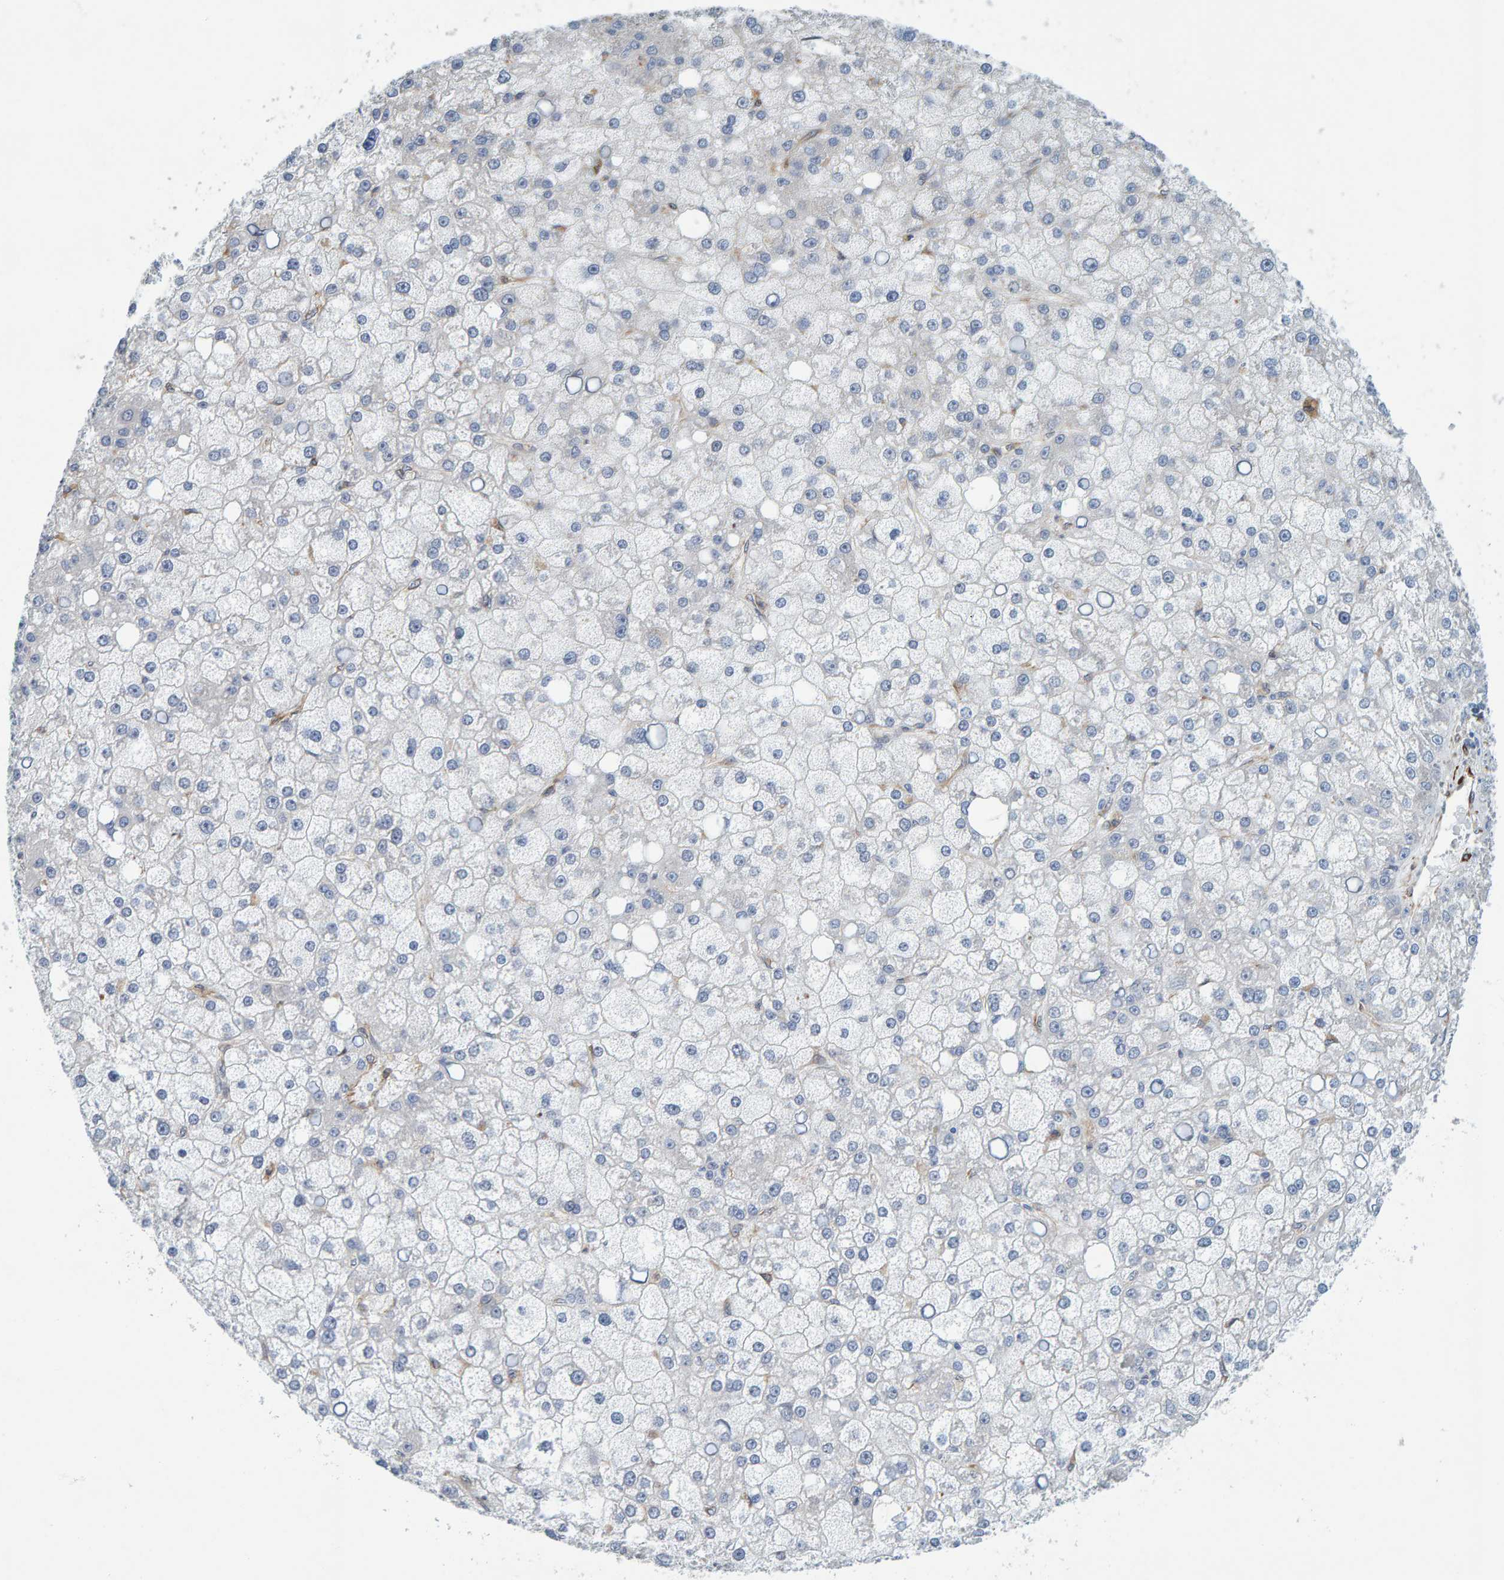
{"staining": {"intensity": "negative", "quantity": "none", "location": "none"}, "tissue": "liver cancer", "cell_type": "Tumor cells", "image_type": "cancer", "snomed": [{"axis": "morphology", "description": "Carcinoma, Hepatocellular, NOS"}, {"axis": "topography", "description": "Liver"}], "caption": "DAB immunohistochemical staining of human liver cancer (hepatocellular carcinoma) reveals no significant expression in tumor cells.", "gene": "MMP16", "patient": {"sex": "male", "age": 67}}